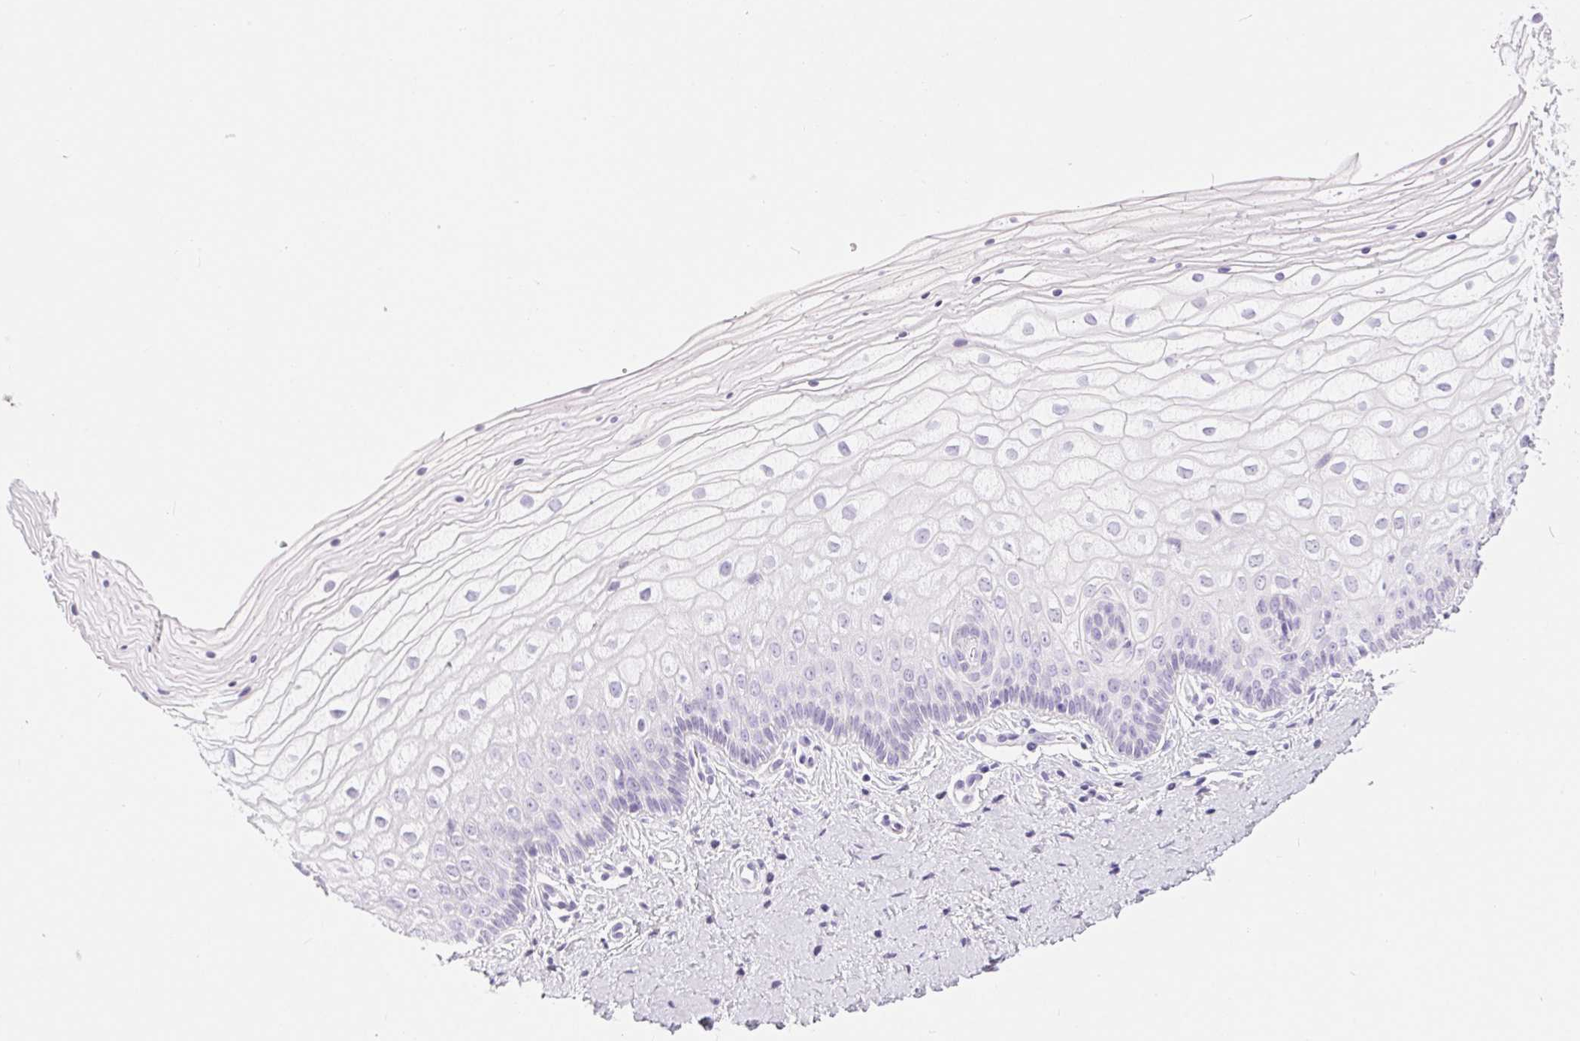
{"staining": {"intensity": "negative", "quantity": "none", "location": "none"}, "tissue": "vagina", "cell_type": "Squamous epithelial cells", "image_type": "normal", "snomed": [{"axis": "morphology", "description": "Normal tissue, NOS"}, {"axis": "topography", "description": "Vagina"}], "caption": "This is a photomicrograph of immunohistochemistry staining of benign vagina, which shows no staining in squamous epithelial cells.", "gene": "XDH", "patient": {"sex": "female", "age": 39}}